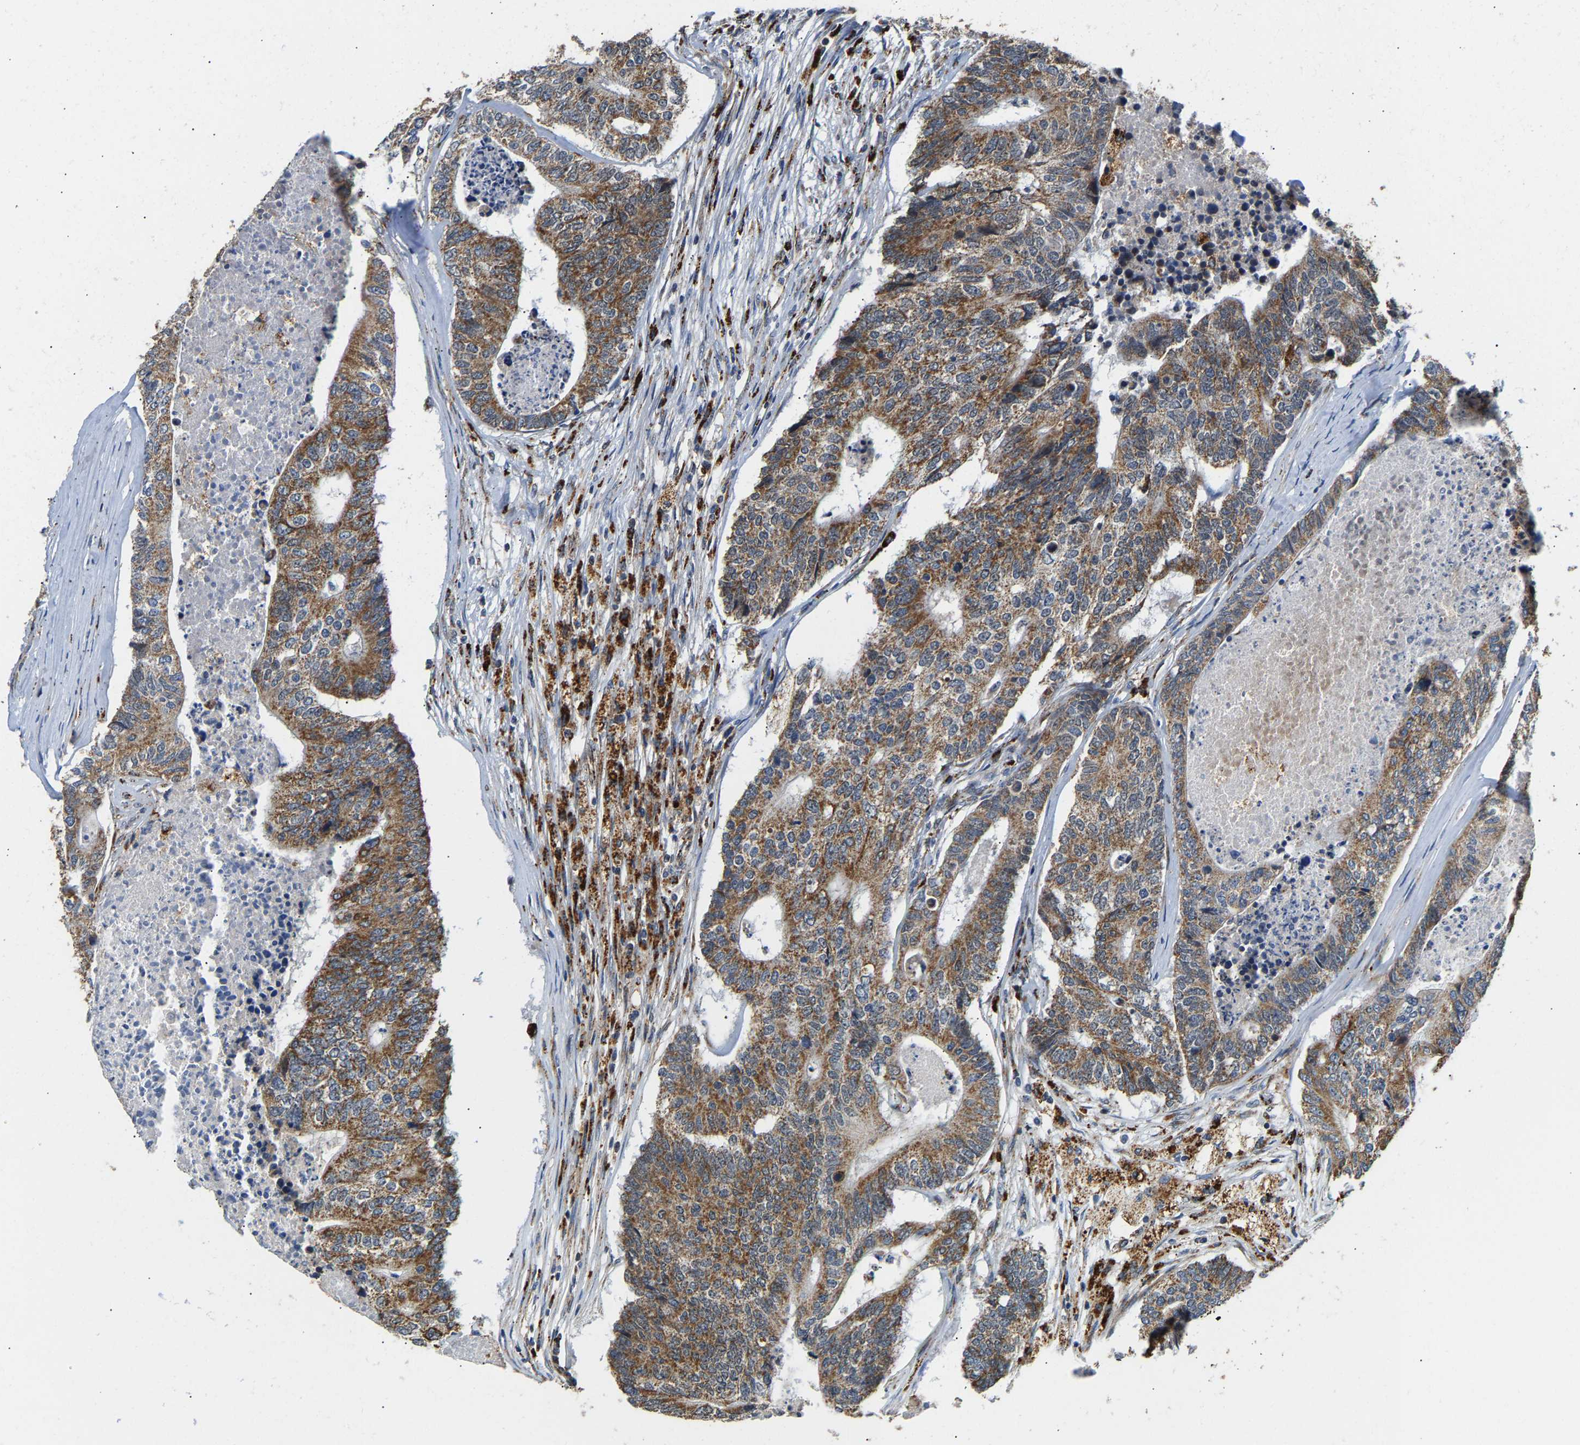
{"staining": {"intensity": "moderate", "quantity": ">75%", "location": "cytoplasmic/membranous"}, "tissue": "colorectal cancer", "cell_type": "Tumor cells", "image_type": "cancer", "snomed": [{"axis": "morphology", "description": "Adenocarcinoma, NOS"}, {"axis": "topography", "description": "Colon"}], "caption": "Tumor cells demonstrate medium levels of moderate cytoplasmic/membranous staining in about >75% of cells in colorectal cancer. Using DAB (3,3'-diaminobenzidine) (brown) and hematoxylin (blue) stains, captured at high magnification using brightfield microscopy.", "gene": "GIMAP7", "patient": {"sex": "female", "age": 67}}